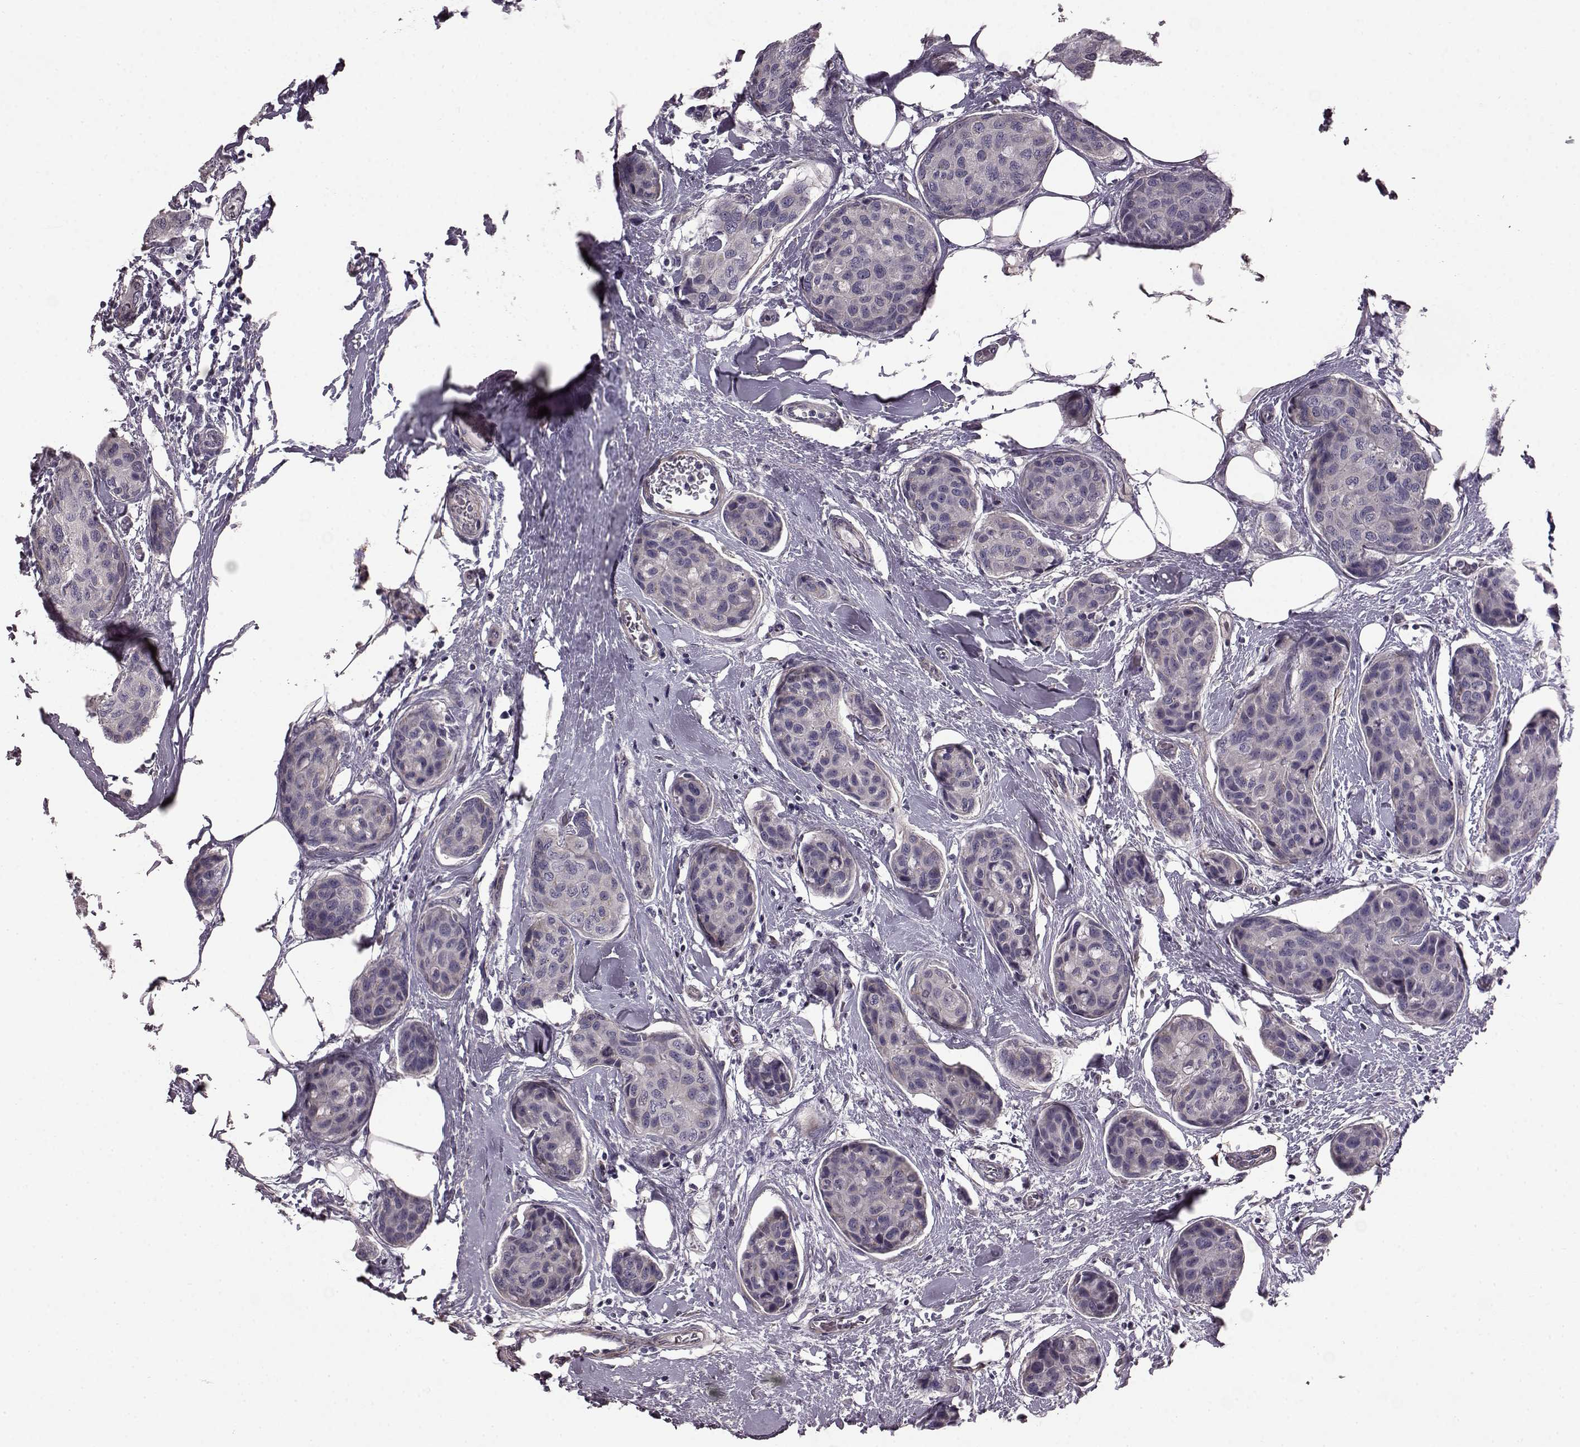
{"staining": {"intensity": "negative", "quantity": "none", "location": "none"}, "tissue": "breast cancer", "cell_type": "Tumor cells", "image_type": "cancer", "snomed": [{"axis": "morphology", "description": "Duct carcinoma"}, {"axis": "topography", "description": "Breast"}], "caption": "High power microscopy photomicrograph of an immunohistochemistry photomicrograph of breast cancer, revealing no significant positivity in tumor cells.", "gene": "GRK1", "patient": {"sex": "female", "age": 80}}